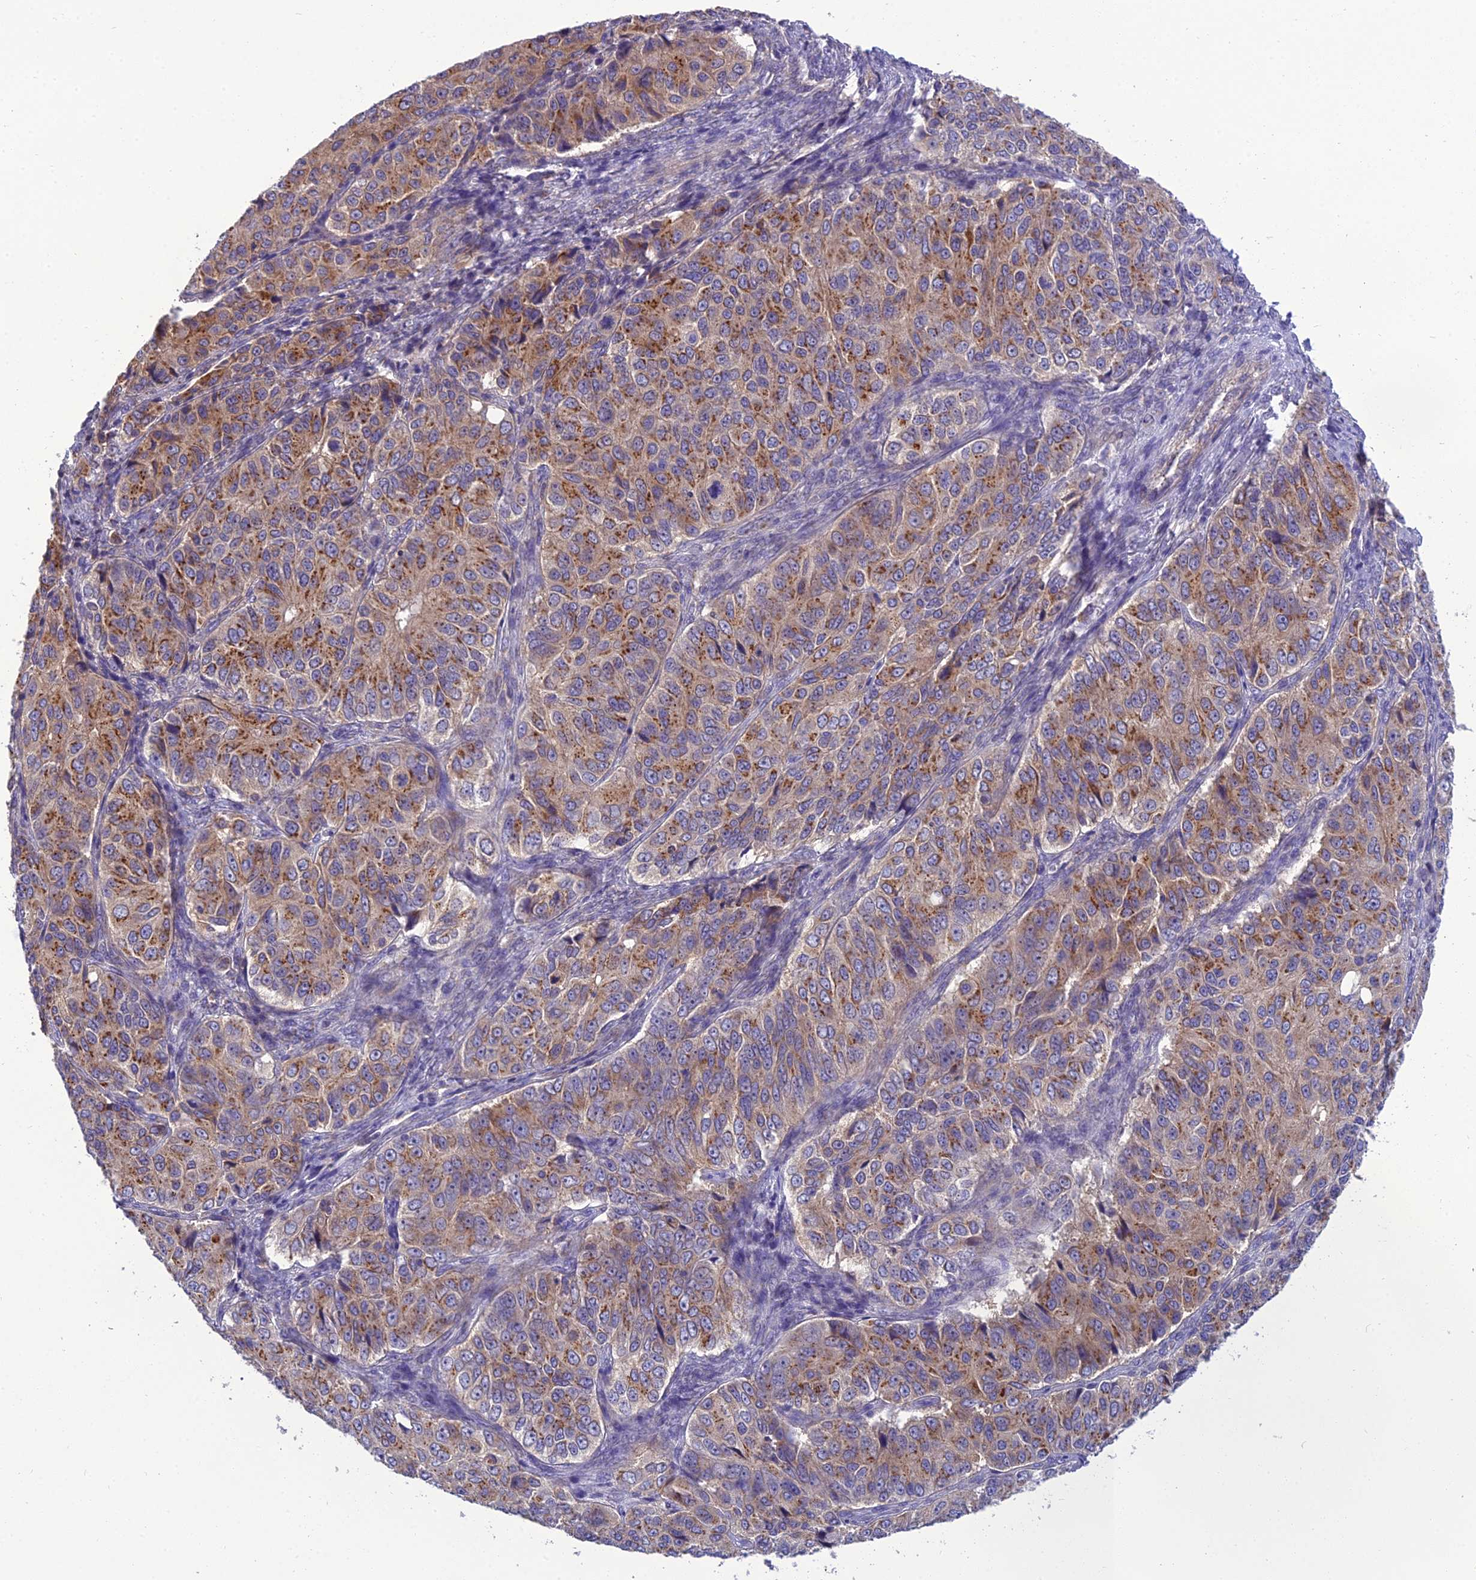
{"staining": {"intensity": "moderate", "quantity": ">75%", "location": "cytoplasmic/membranous"}, "tissue": "ovarian cancer", "cell_type": "Tumor cells", "image_type": "cancer", "snomed": [{"axis": "morphology", "description": "Carcinoma, endometroid"}, {"axis": "topography", "description": "Ovary"}], "caption": "This is a micrograph of immunohistochemistry (IHC) staining of endometroid carcinoma (ovarian), which shows moderate staining in the cytoplasmic/membranous of tumor cells.", "gene": "GOLPH3", "patient": {"sex": "female", "age": 51}}